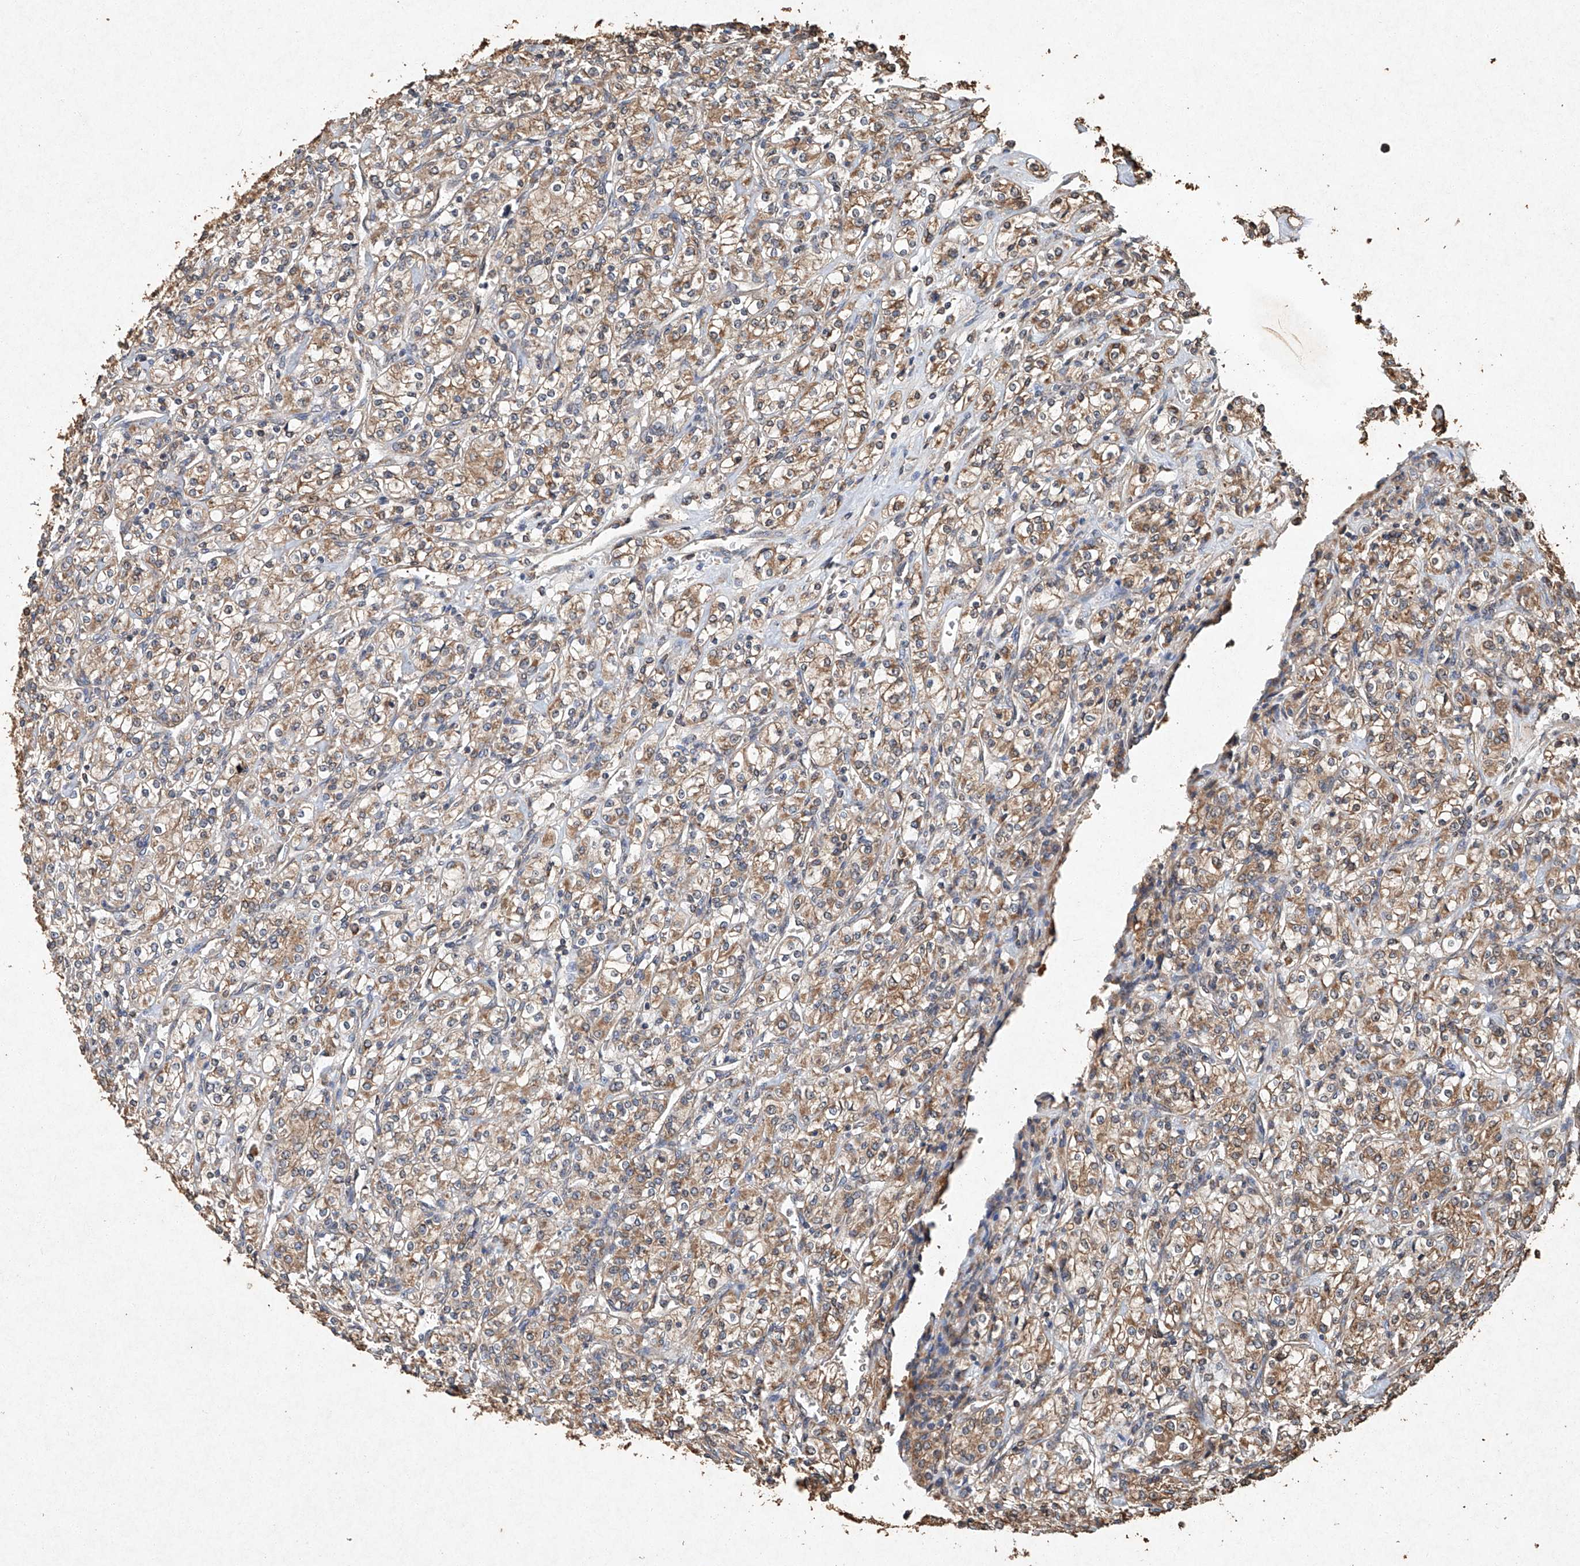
{"staining": {"intensity": "weak", "quantity": ">75%", "location": "cytoplasmic/membranous"}, "tissue": "renal cancer", "cell_type": "Tumor cells", "image_type": "cancer", "snomed": [{"axis": "morphology", "description": "Adenocarcinoma, NOS"}, {"axis": "topography", "description": "Kidney"}], "caption": "This histopathology image displays IHC staining of human adenocarcinoma (renal), with low weak cytoplasmic/membranous staining in about >75% of tumor cells.", "gene": "STK3", "patient": {"sex": "male", "age": 77}}